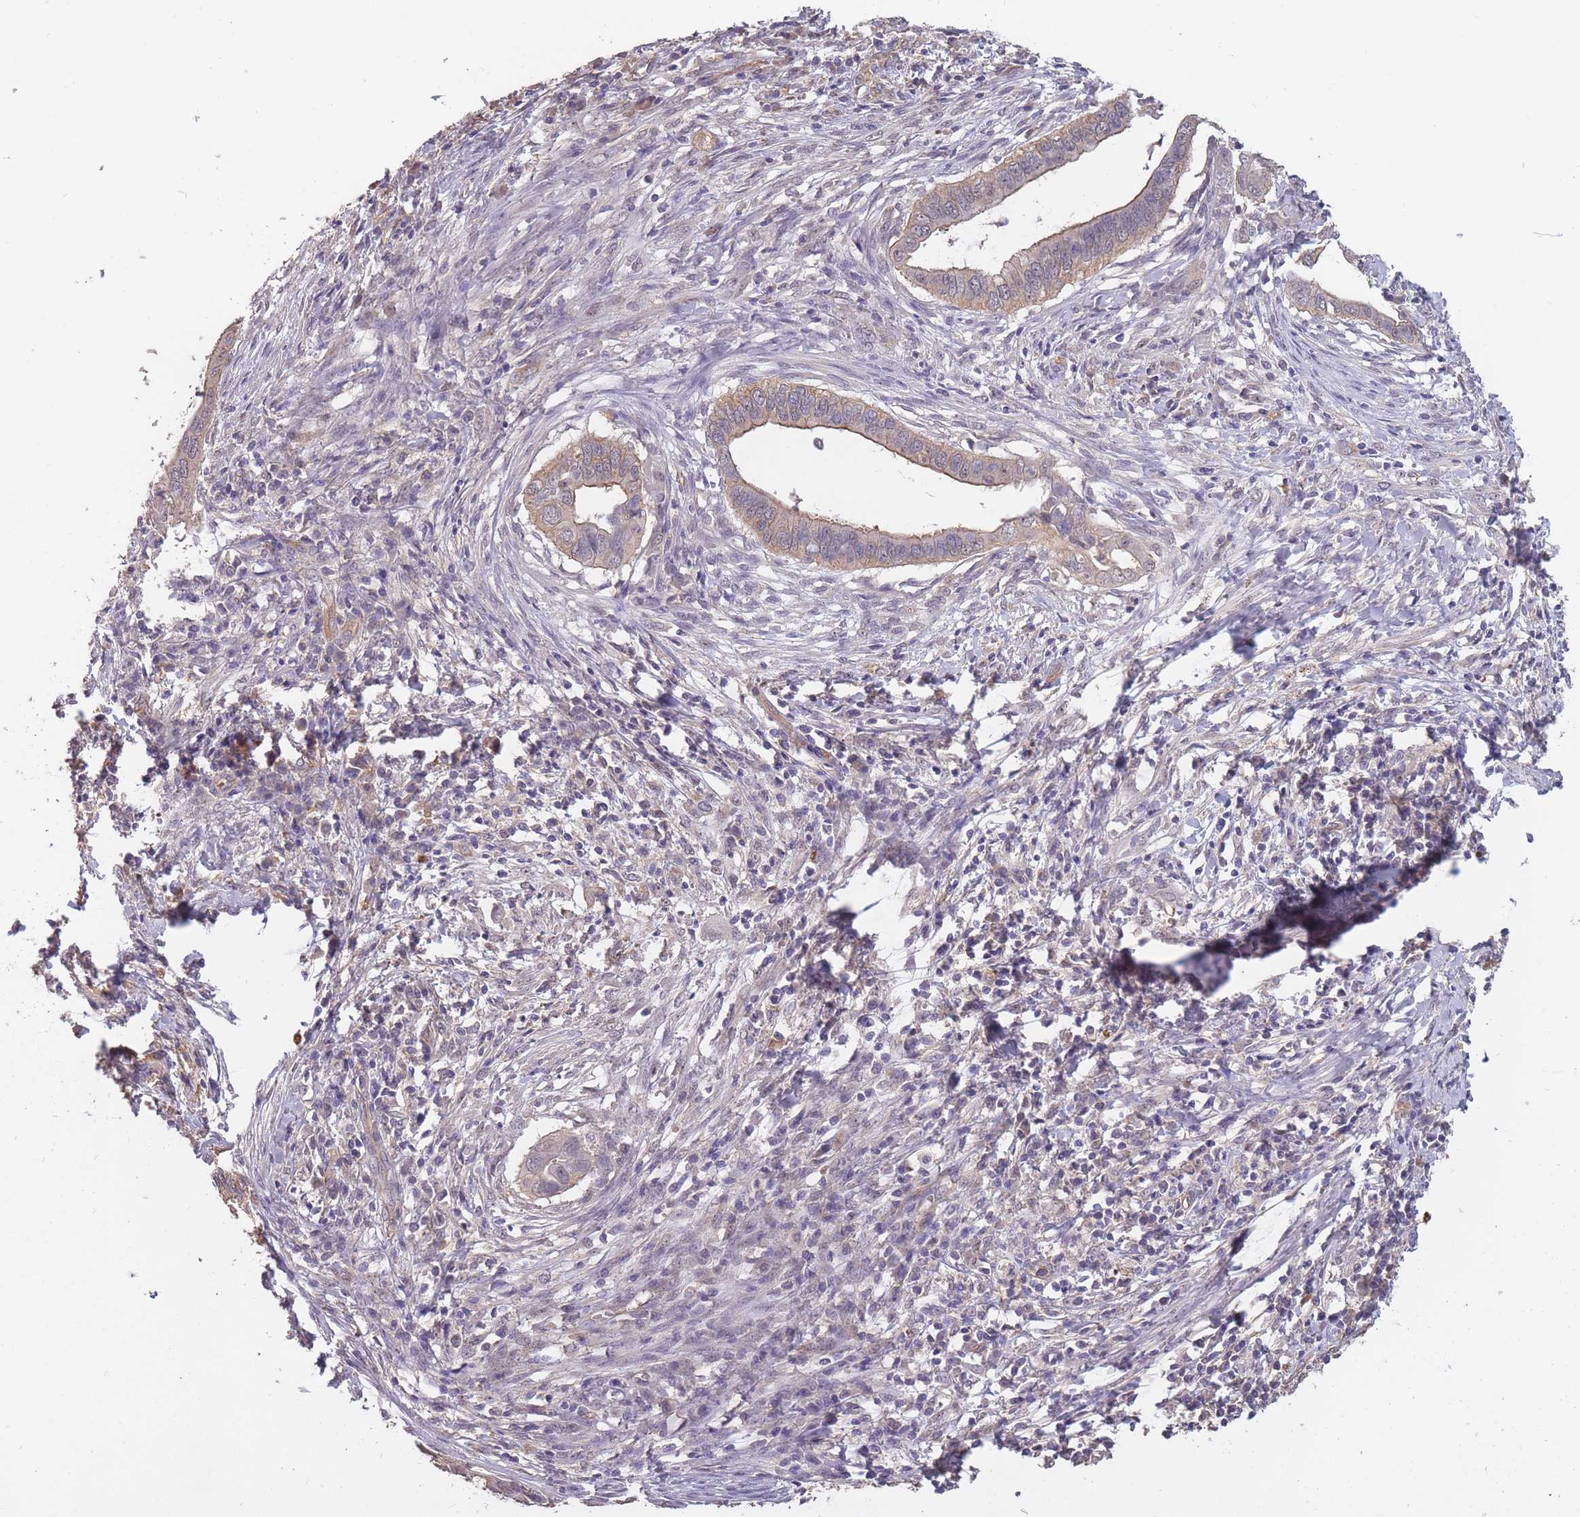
{"staining": {"intensity": "weak", "quantity": "25%-75%", "location": "cytoplasmic/membranous"}, "tissue": "cervical cancer", "cell_type": "Tumor cells", "image_type": "cancer", "snomed": [{"axis": "morphology", "description": "Adenocarcinoma, NOS"}, {"axis": "topography", "description": "Cervix"}], "caption": "Brown immunohistochemical staining in human cervical cancer reveals weak cytoplasmic/membranous expression in approximately 25%-75% of tumor cells.", "gene": "KIAA1755", "patient": {"sex": "female", "age": 42}}